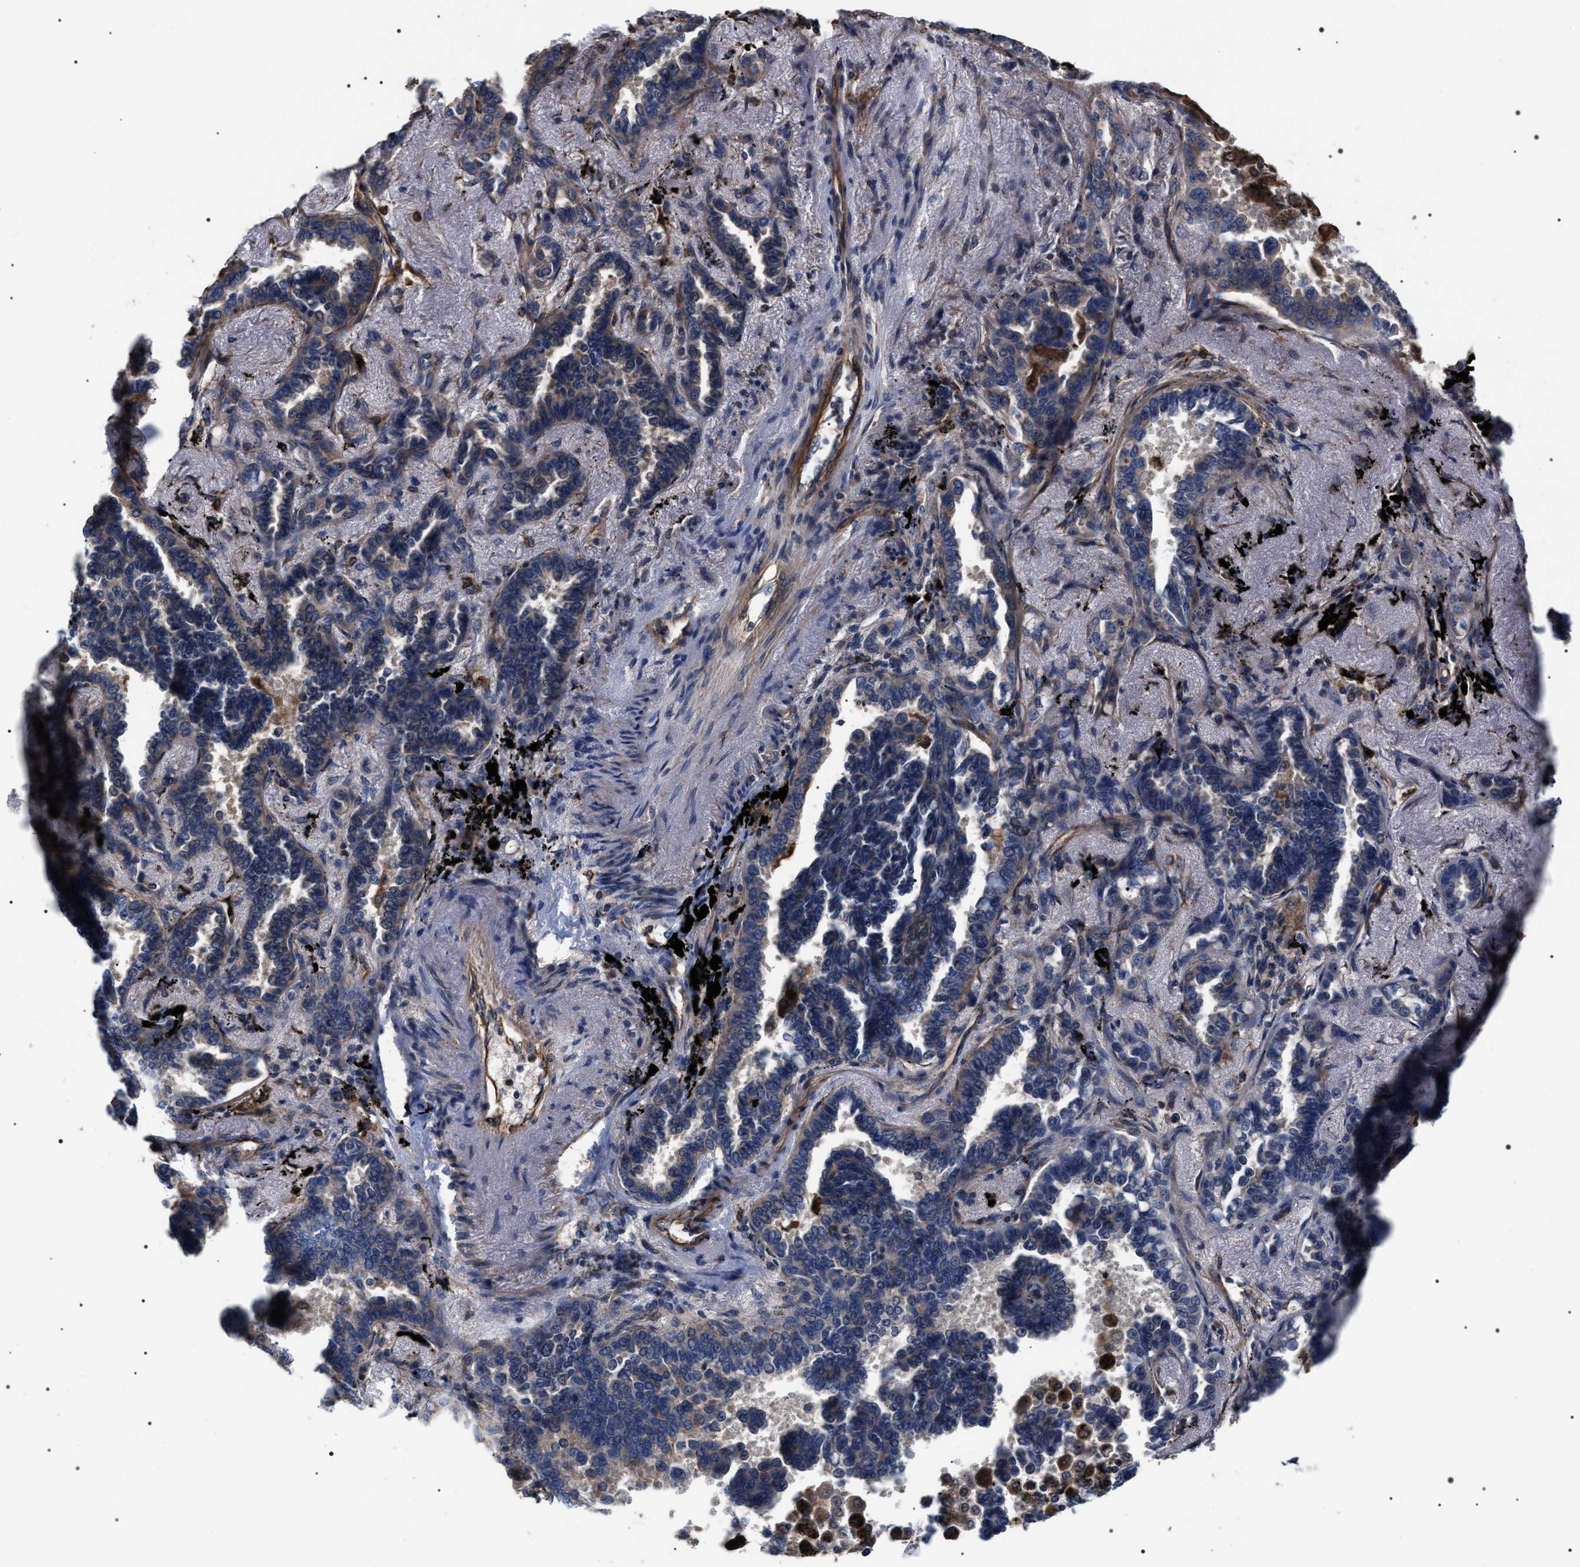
{"staining": {"intensity": "weak", "quantity": "<25%", "location": "cytoplasmic/membranous"}, "tissue": "lung cancer", "cell_type": "Tumor cells", "image_type": "cancer", "snomed": [{"axis": "morphology", "description": "Adenocarcinoma, NOS"}, {"axis": "topography", "description": "Lung"}], "caption": "Image shows no significant protein expression in tumor cells of lung adenocarcinoma.", "gene": "TSPAN33", "patient": {"sex": "male", "age": 59}}